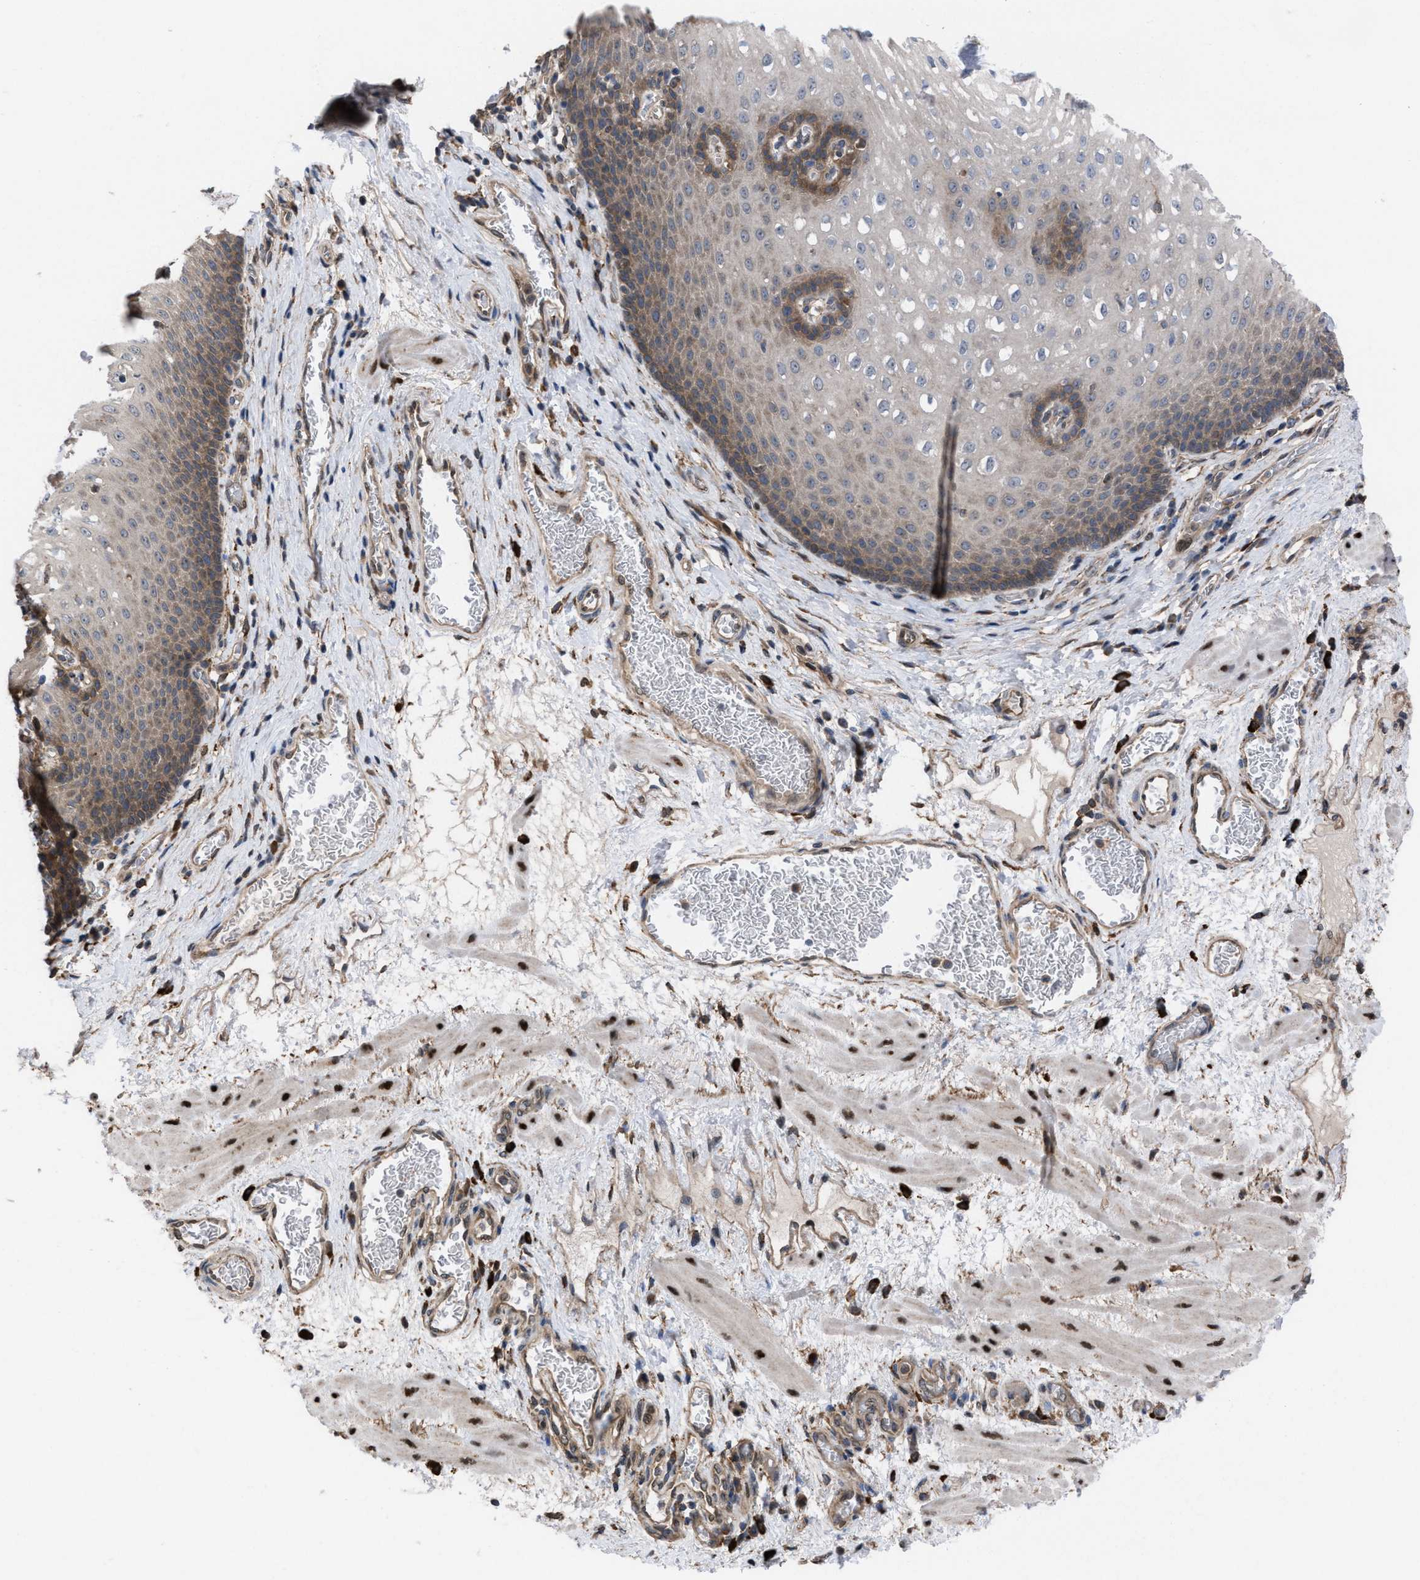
{"staining": {"intensity": "moderate", "quantity": "<25%", "location": "cytoplasmic/membranous"}, "tissue": "esophagus", "cell_type": "Squamous epithelial cells", "image_type": "normal", "snomed": [{"axis": "morphology", "description": "Normal tissue, NOS"}, {"axis": "topography", "description": "Esophagus"}], "caption": "Squamous epithelial cells display low levels of moderate cytoplasmic/membranous positivity in about <25% of cells in unremarkable esophagus.", "gene": "TP53BP2", "patient": {"sex": "male", "age": 48}}